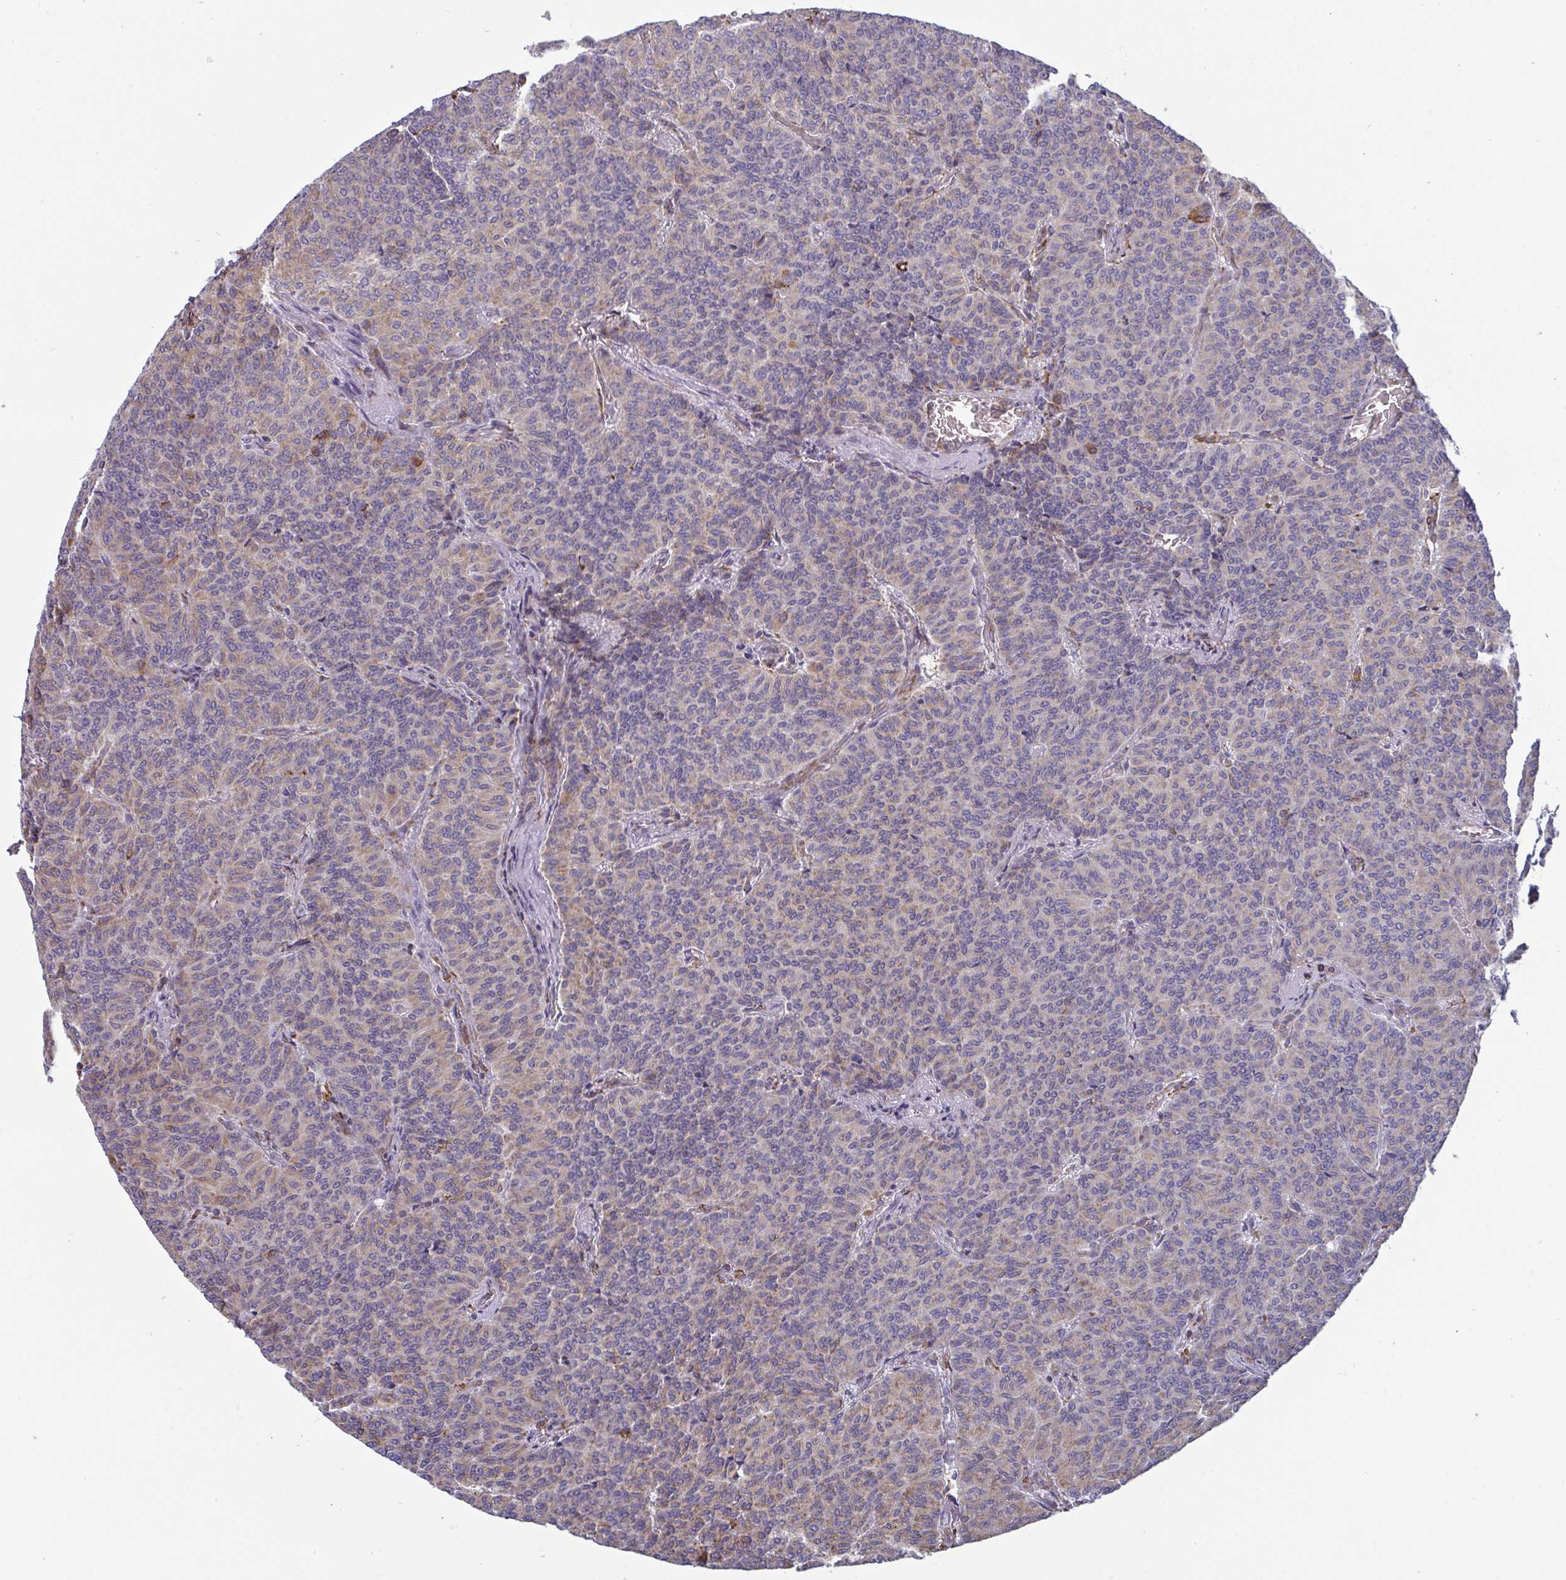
{"staining": {"intensity": "weak", "quantity": "25%-75%", "location": "cytoplasmic/membranous"}, "tissue": "carcinoid", "cell_type": "Tumor cells", "image_type": "cancer", "snomed": [{"axis": "morphology", "description": "Carcinoid, malignant, NOS"}, {"axis": "topography", "description": "Lung"}], "caption": "Protein analysis of carcinoid tissue exhibits weak cytoplasmic/membranous expression in approximately 25%-75% of tumor cells.", "gene": "MYMK", "patient": {"sex": "male", "age": 61}}